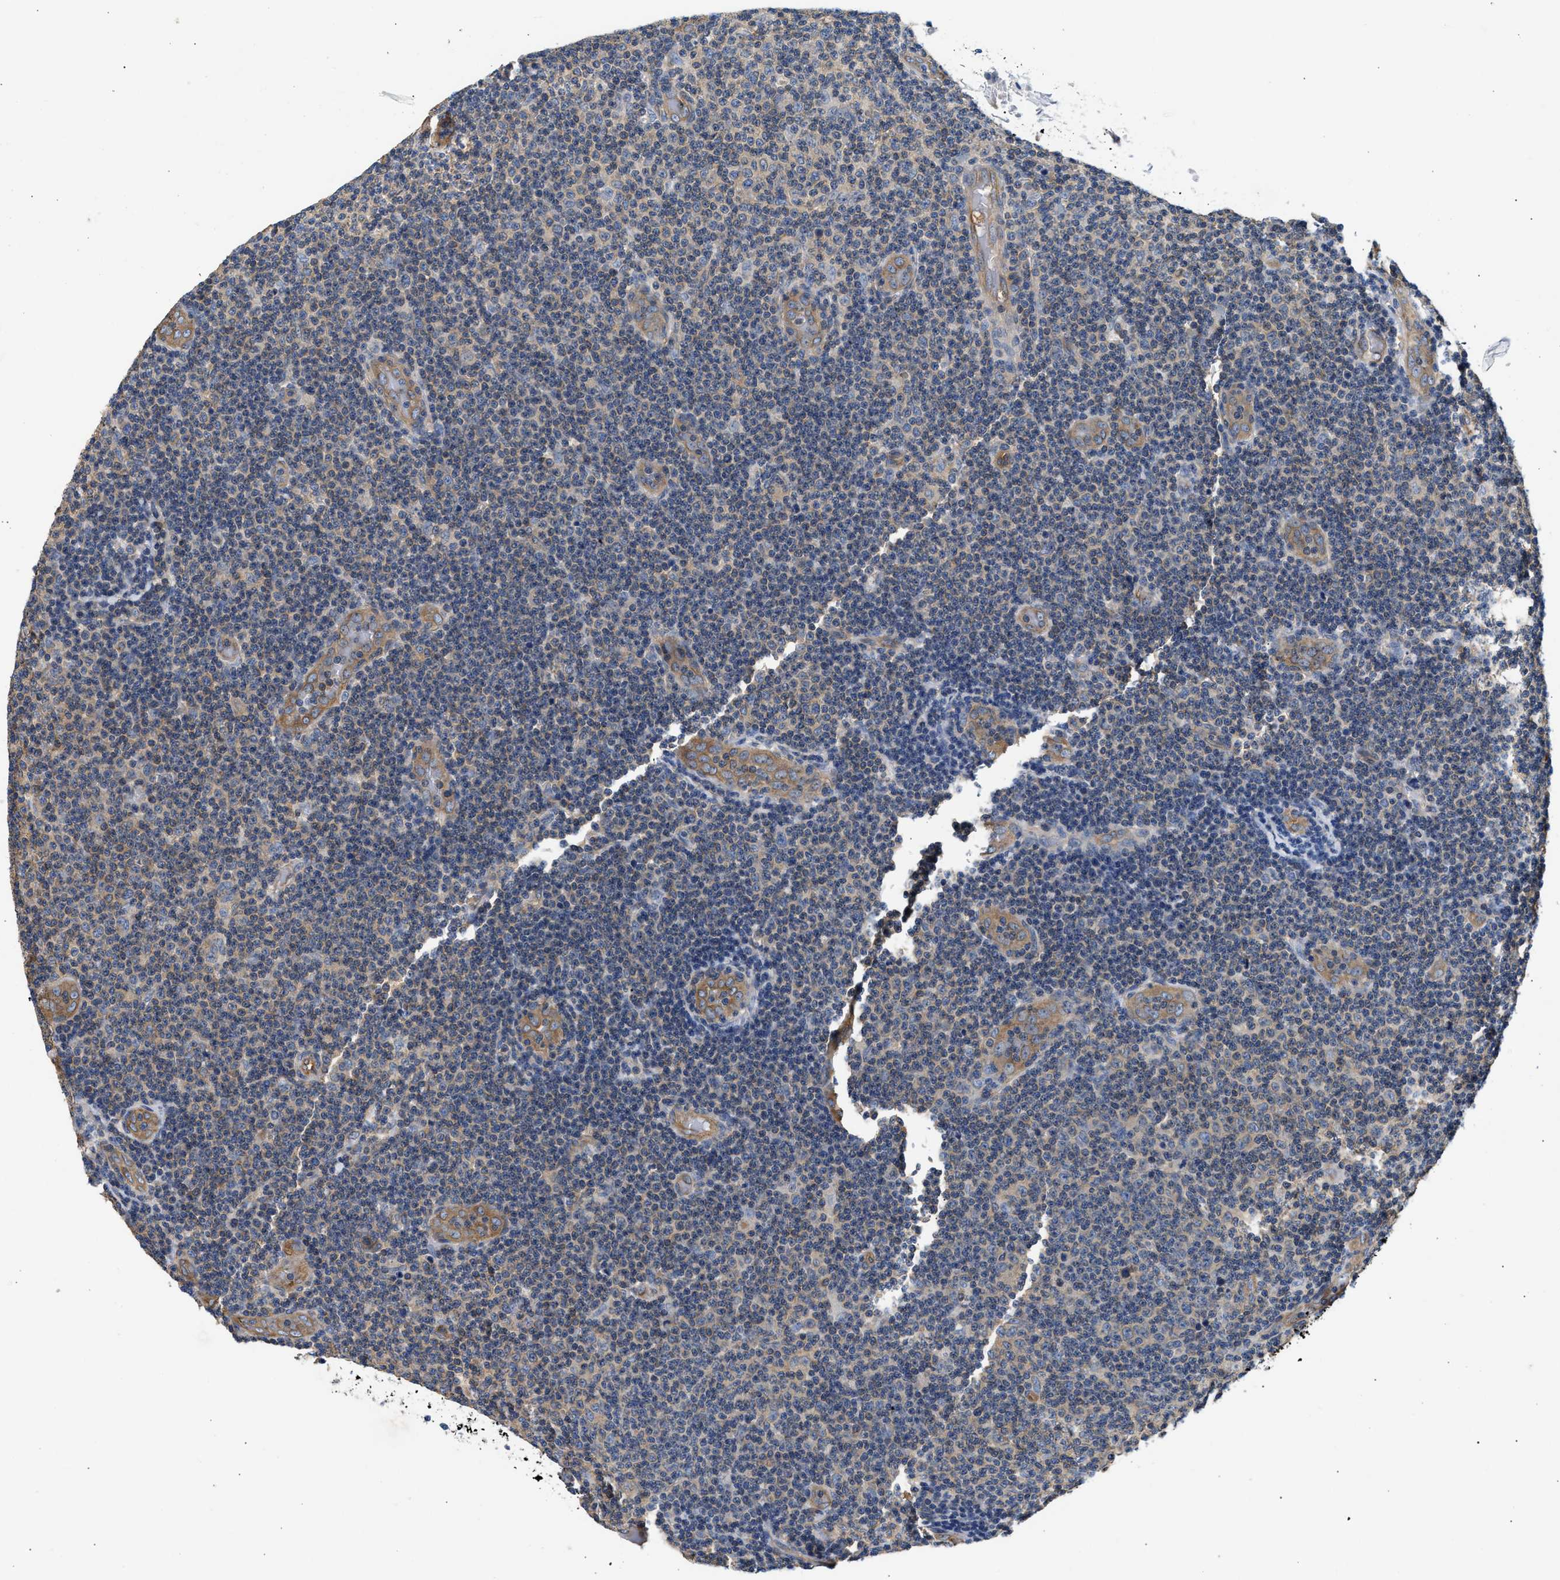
{"staining": {"intensity": "moderate", "quantity": "25%-75%", "location": "cytoplasmic/membranous"}, "tissue": "lymphoma", "cell_type": "Tumor cells", "image_type": "cancer", "snomed": [{"axis": "morphology", "description": "Malignant lymphoma, non-Hodgkin's type, Low grade"}, {"axis": "topography", "description": "Lymph node"}], "caption": "Malignant lymphoma, non-Hodgkin's type (low-grade) stained with a protein marker displays moderate staining in tumor cells.", "gene": "SAMD9L", "patient": {"sex": "male", "age": 83}}